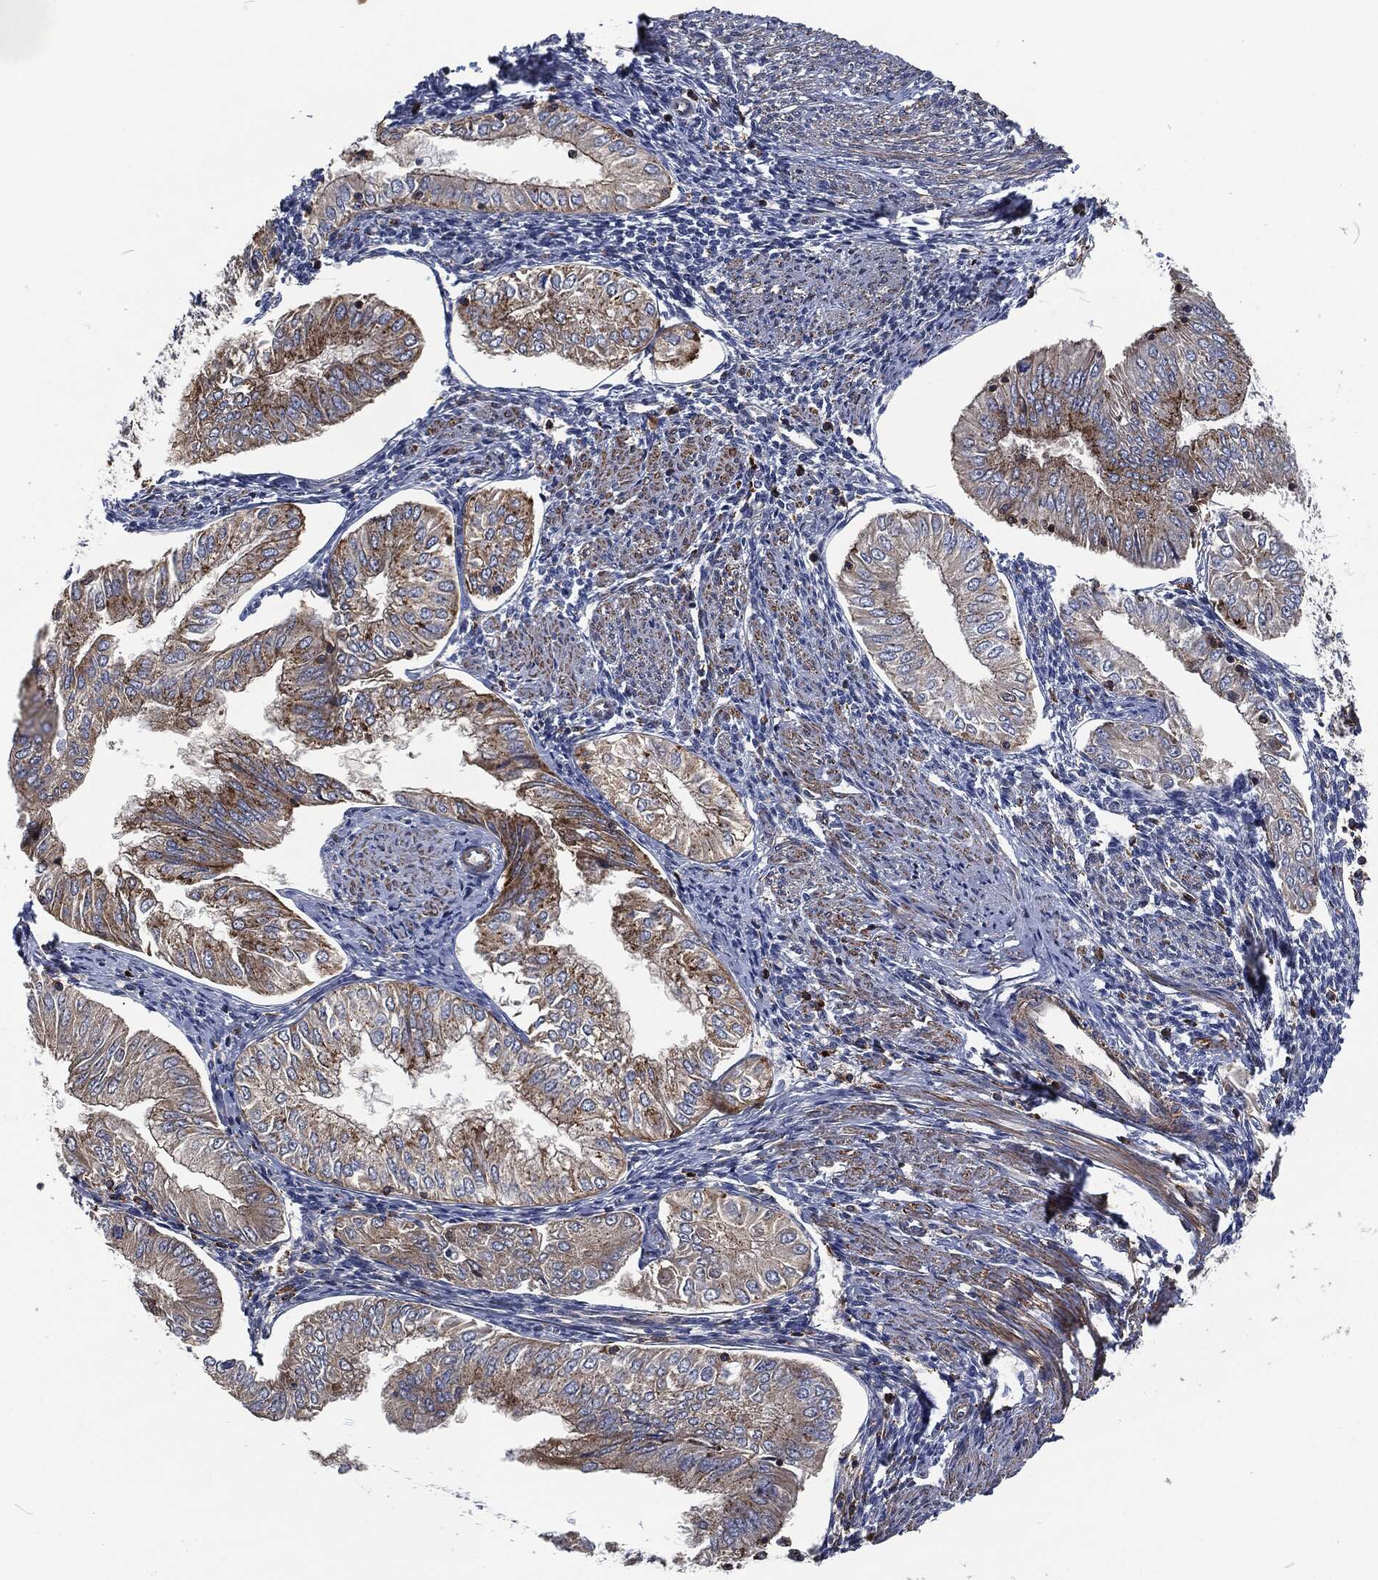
{"staining": {"intensity": "moderate", "quantity": "<25%", "location": "cytoplasmic/membranous"}, "tissue": "endometrial cancer", "cell_type": "Tumor cells", "image_type": "cancer", "snomed": [{"axis": "morphology", "description": "Adenocarcinoma, NOS"}, {"axis": "topography", "description": "Endometrium"}], "caption": "Protein staining shows moderate cytoplasmic/membranous expression in about <25% of tumor cells in endometrial cancer (adenocarcinoma).", "gene": "LGALS9", "patient": {"sex": "female", "age": 53}}